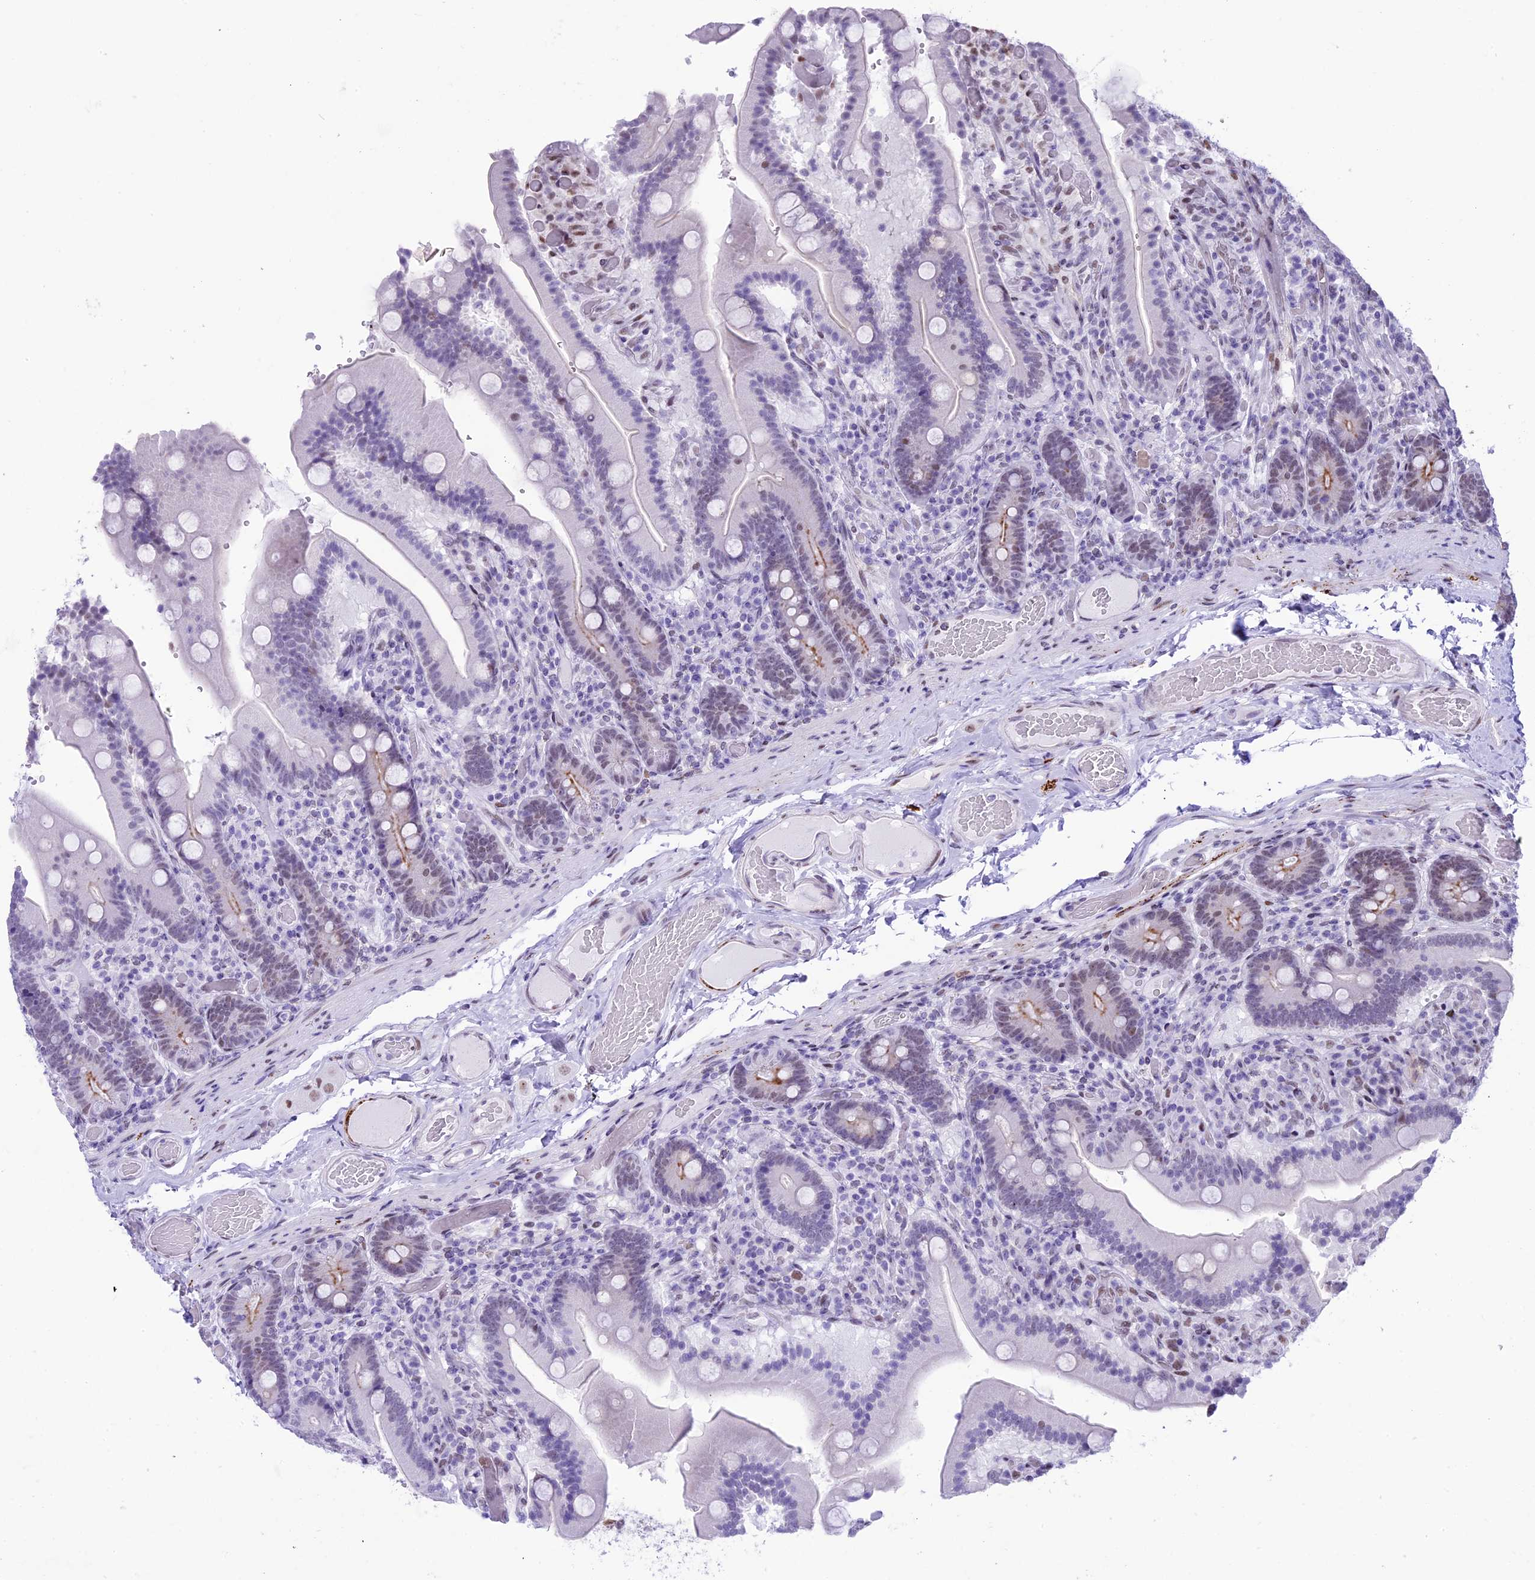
{"staining": {"intensity": "moderate", "quantity": "<25%", "location": "cytoplasmic/membranous"}, "tissue": "duodenum", "cell_type": "Glandular cells", "image_type": "normal", "snomed": [{"axis": "morphology", "description": "Normal tissue, NOS"}, {"axis": "topography", "description": "Duodenum"}], "caption": "An image of duodenum stained for a protein exhibits moderate cytoplasmic/membranous brown staining in glandular cells. (IHC, brightfield microscopy, high magnification).", "gene": "RPS6KB1", "patient": {"sex": "female", "age": 62}}